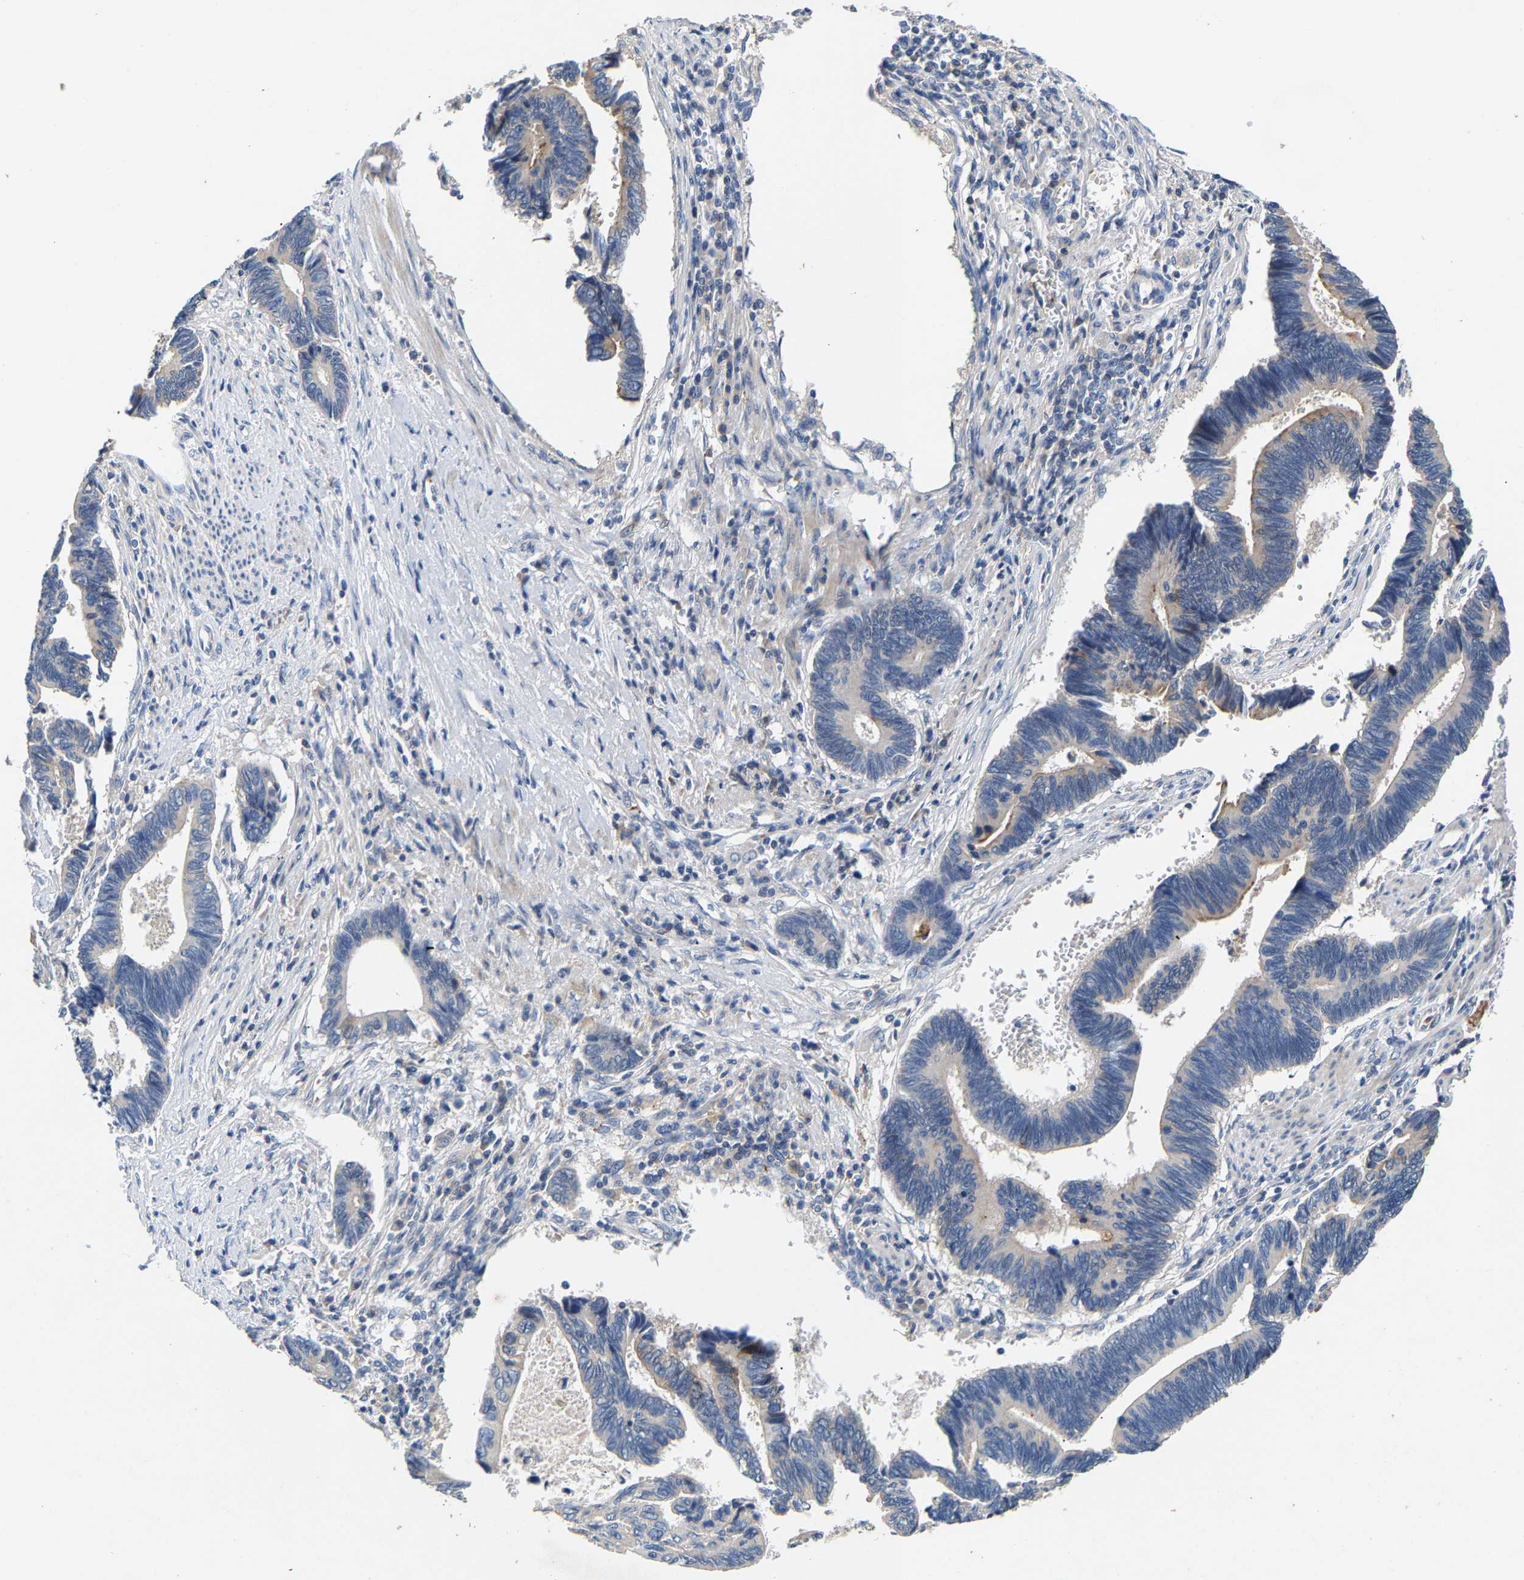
{"staining": {"intensity": "weak", "quantity": "<25%", "location": "cytoplasmic/membranous"}, "tissue": "pancreatic cancer", "cell_type": "Tumor cells", "image_type": "cancer", "snomed": [{"axis": "morphology", "description": "Adenocarcinoma, NOS"}, {"axis": "topography", "description": "Pancreas"}], "caption": "High power microscopy histopathology image of an IHC histopathology image of pancreatic cancer, revealing no significant staining in tumor cells.", "gene": "CCDC171", "patient": {"sex": "female", "age": 70}}